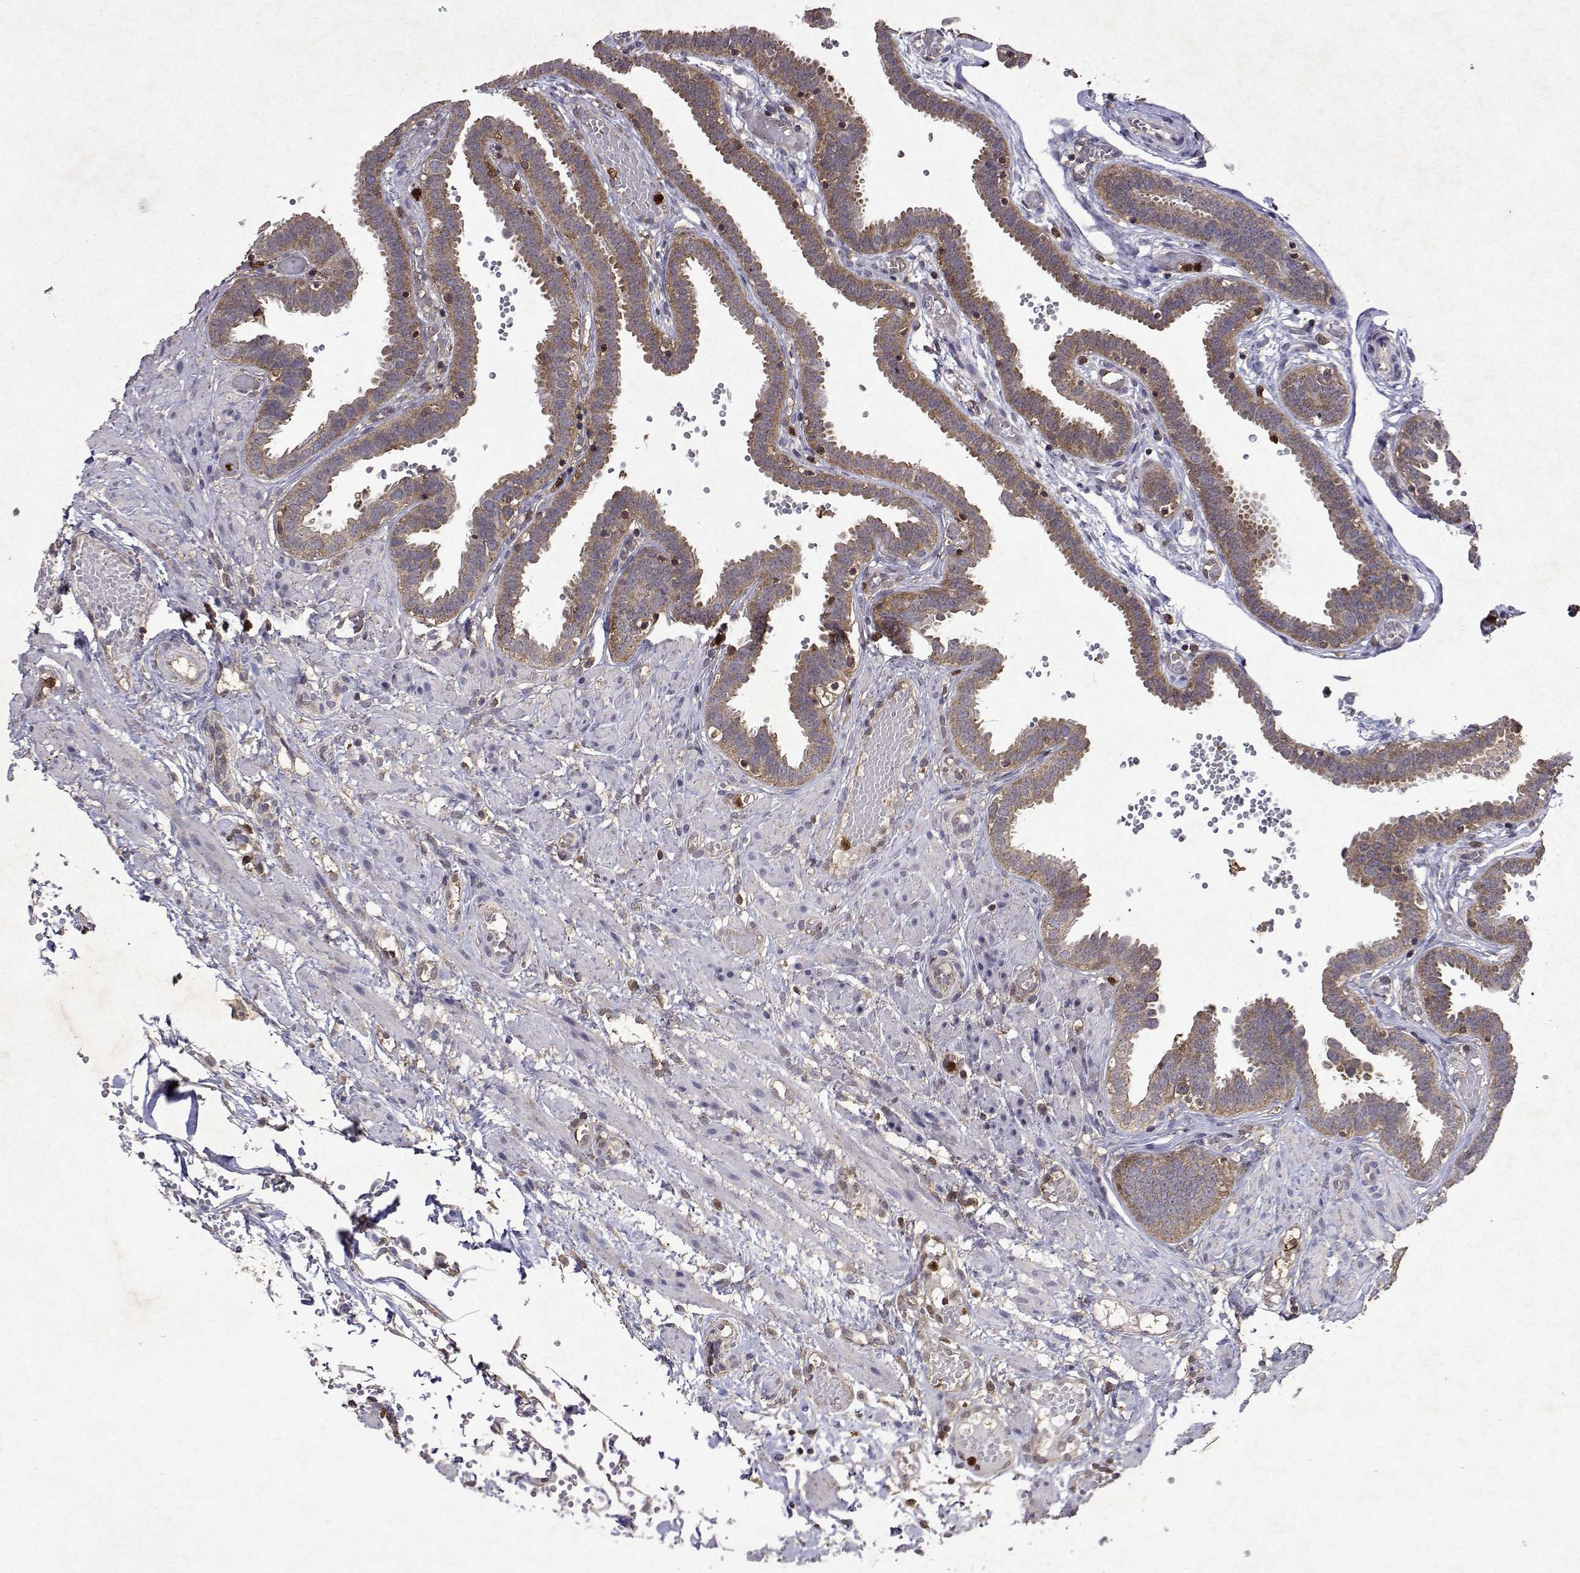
{"staining": {"intensity": "moderate", "quantity": ">75%", "location": "cytoplasmic/membranous"}, "tissue": "fallopian tube", "cell_type": "Glandular cells", "image_type": "normal", "snomed": [{"axis": "morphology", "description": "Normal tissue, NOS"}, {"axis": "topography", "description": "Fallopian tube"}], "caption": "About >75% of glandular cells in unremarkable fallopian tube exhibit moderate cytoplasmic/membranous protein expression as visualized by brown immunohistochemical staining.", "gene": "APAF1", "patient": {"sex": "female", "age": 37}}